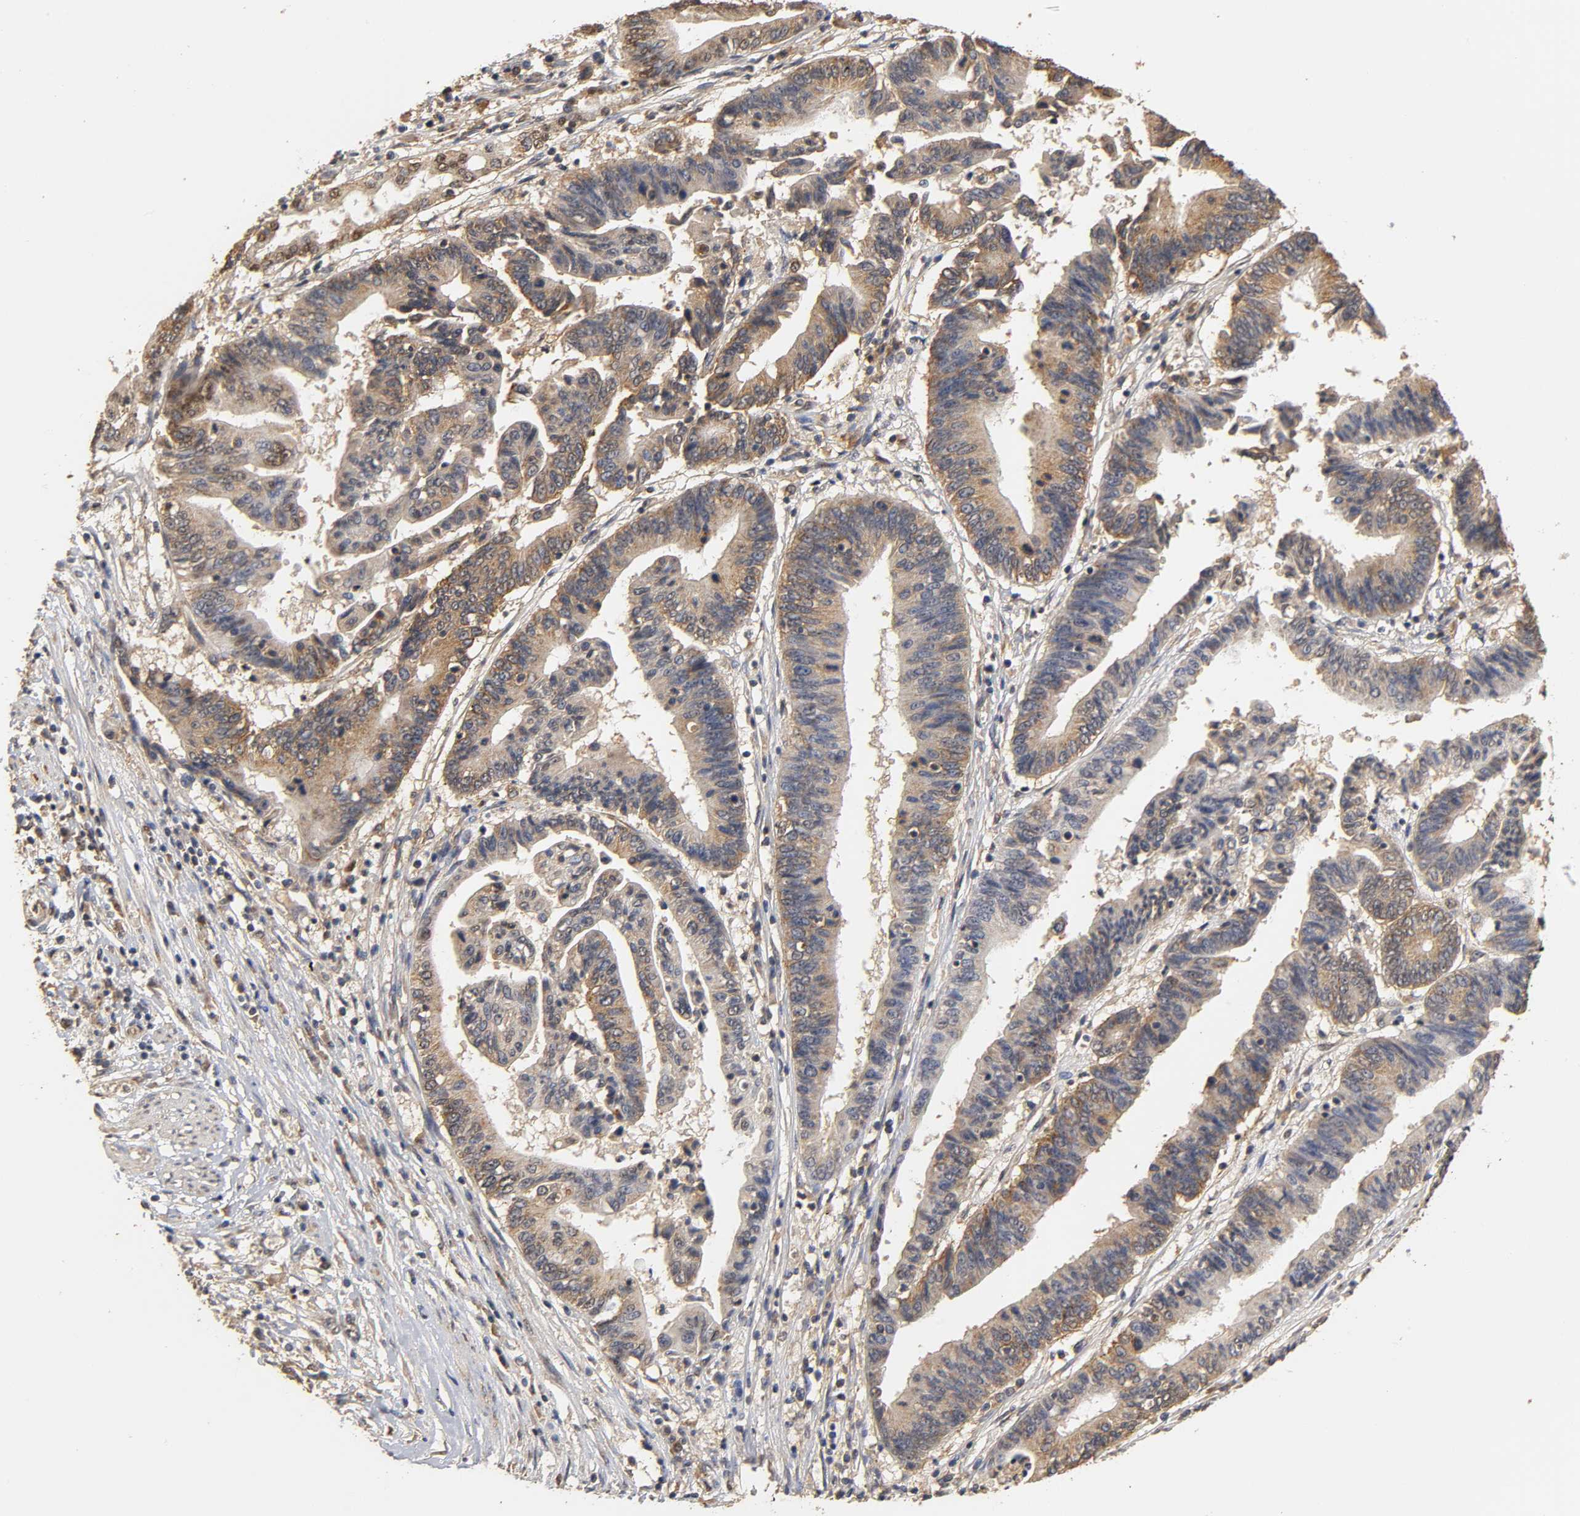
{"staining": {"intensity": "moderate", "quantity": "25%-75%", "location": "cytoplasmic/membranous"}, "tissue": "pancreatic cancer", "cell_type": "Tumor cells", "image_type": "cancer", "snomed": [{"axis": "morphology", "description": "Adenocarcinoma, NOS"}, {"axis": "topography", "description": "Pancreas"}], "caption": "Pancreatic cancer tissue reveals moderate cytoplasmic/membranous staining in about 25%-75% of tumor cells", "gene": "PKN1", "patient": {"sex": "female", "age": 48}}